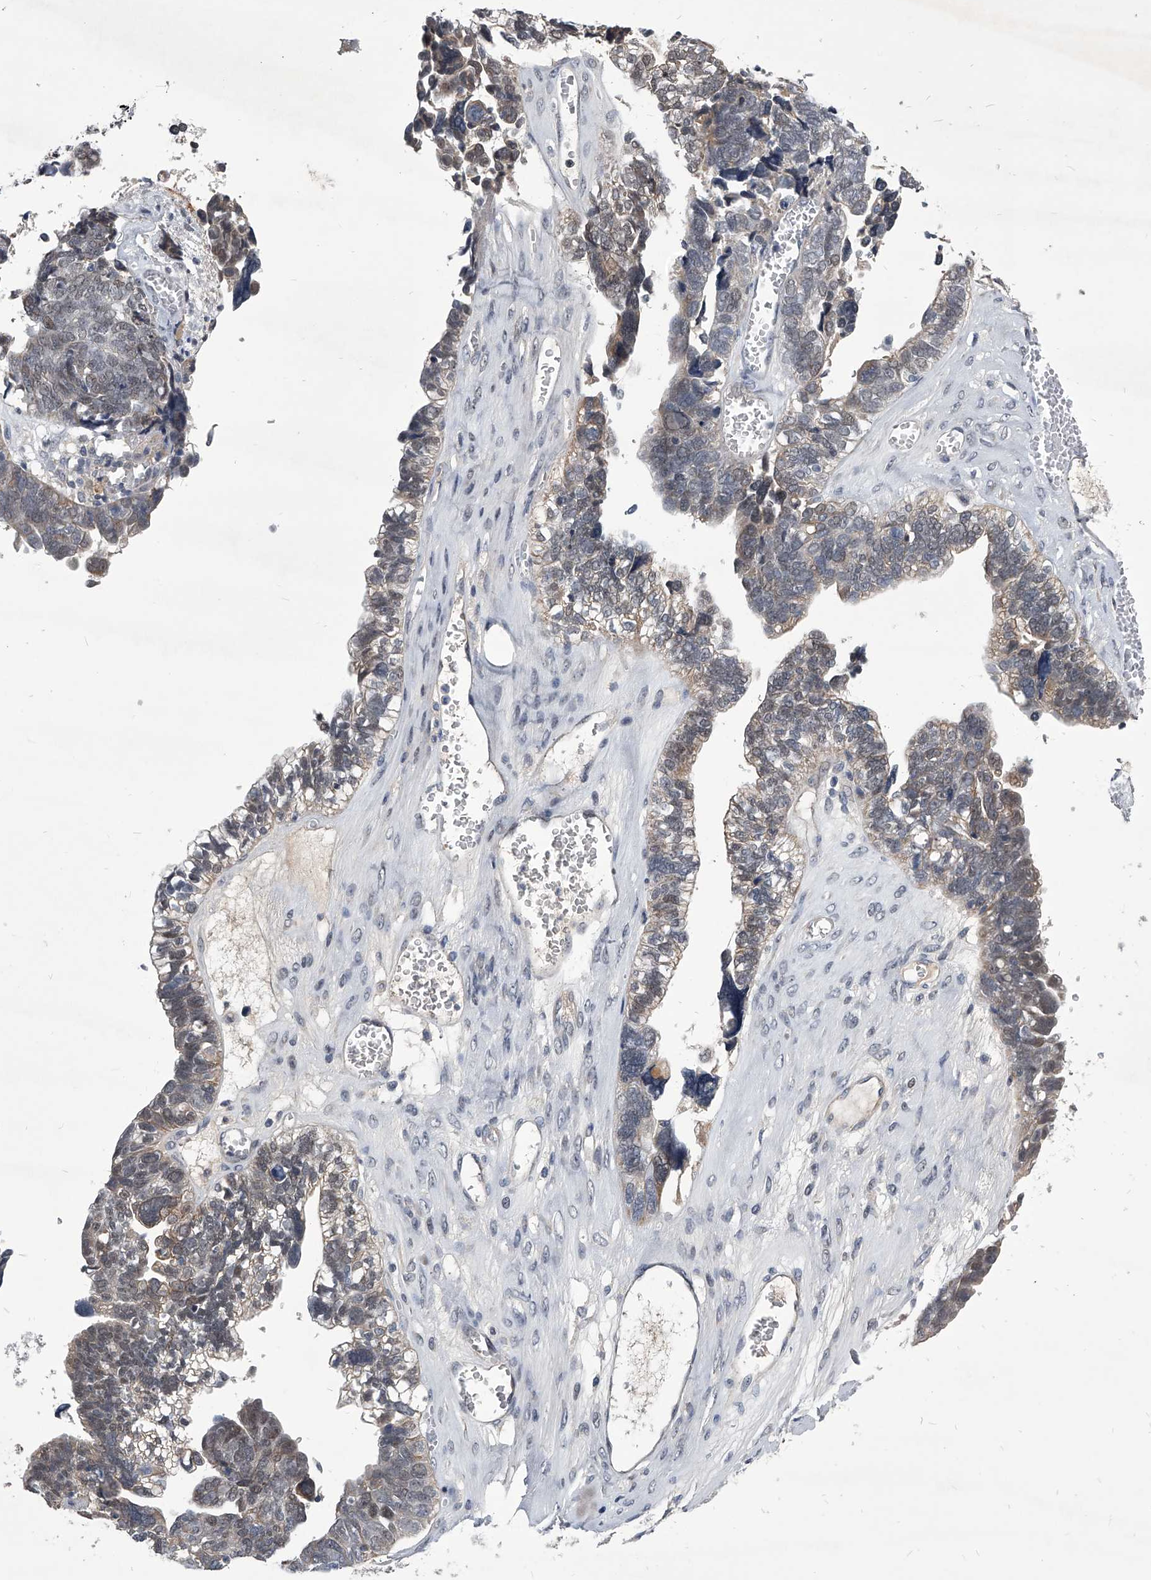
{"staining": {"intensity": "weak", "quantity": "25%-75%", "location": "cytoplasmic/membranous,nuclear"}, "tissue": "ovarian cancer", "cell_type": "Tumor cells", "image_type": "cancer", "snomed": [{"axis": "morphology", "description": "Cystadenocarcinoma, serous, NOS"}, {"axis": "topography", "description": "Ovary"}], "caption": "Human ovarian cancer stained for a protein (brown) reveals weak cytoplasmic/membranous and nuclear positive positivity in approximately 25%-75% of tumor cells.", "gene": "ZNF76", "patient": {"sex": "female", "age": 79}}